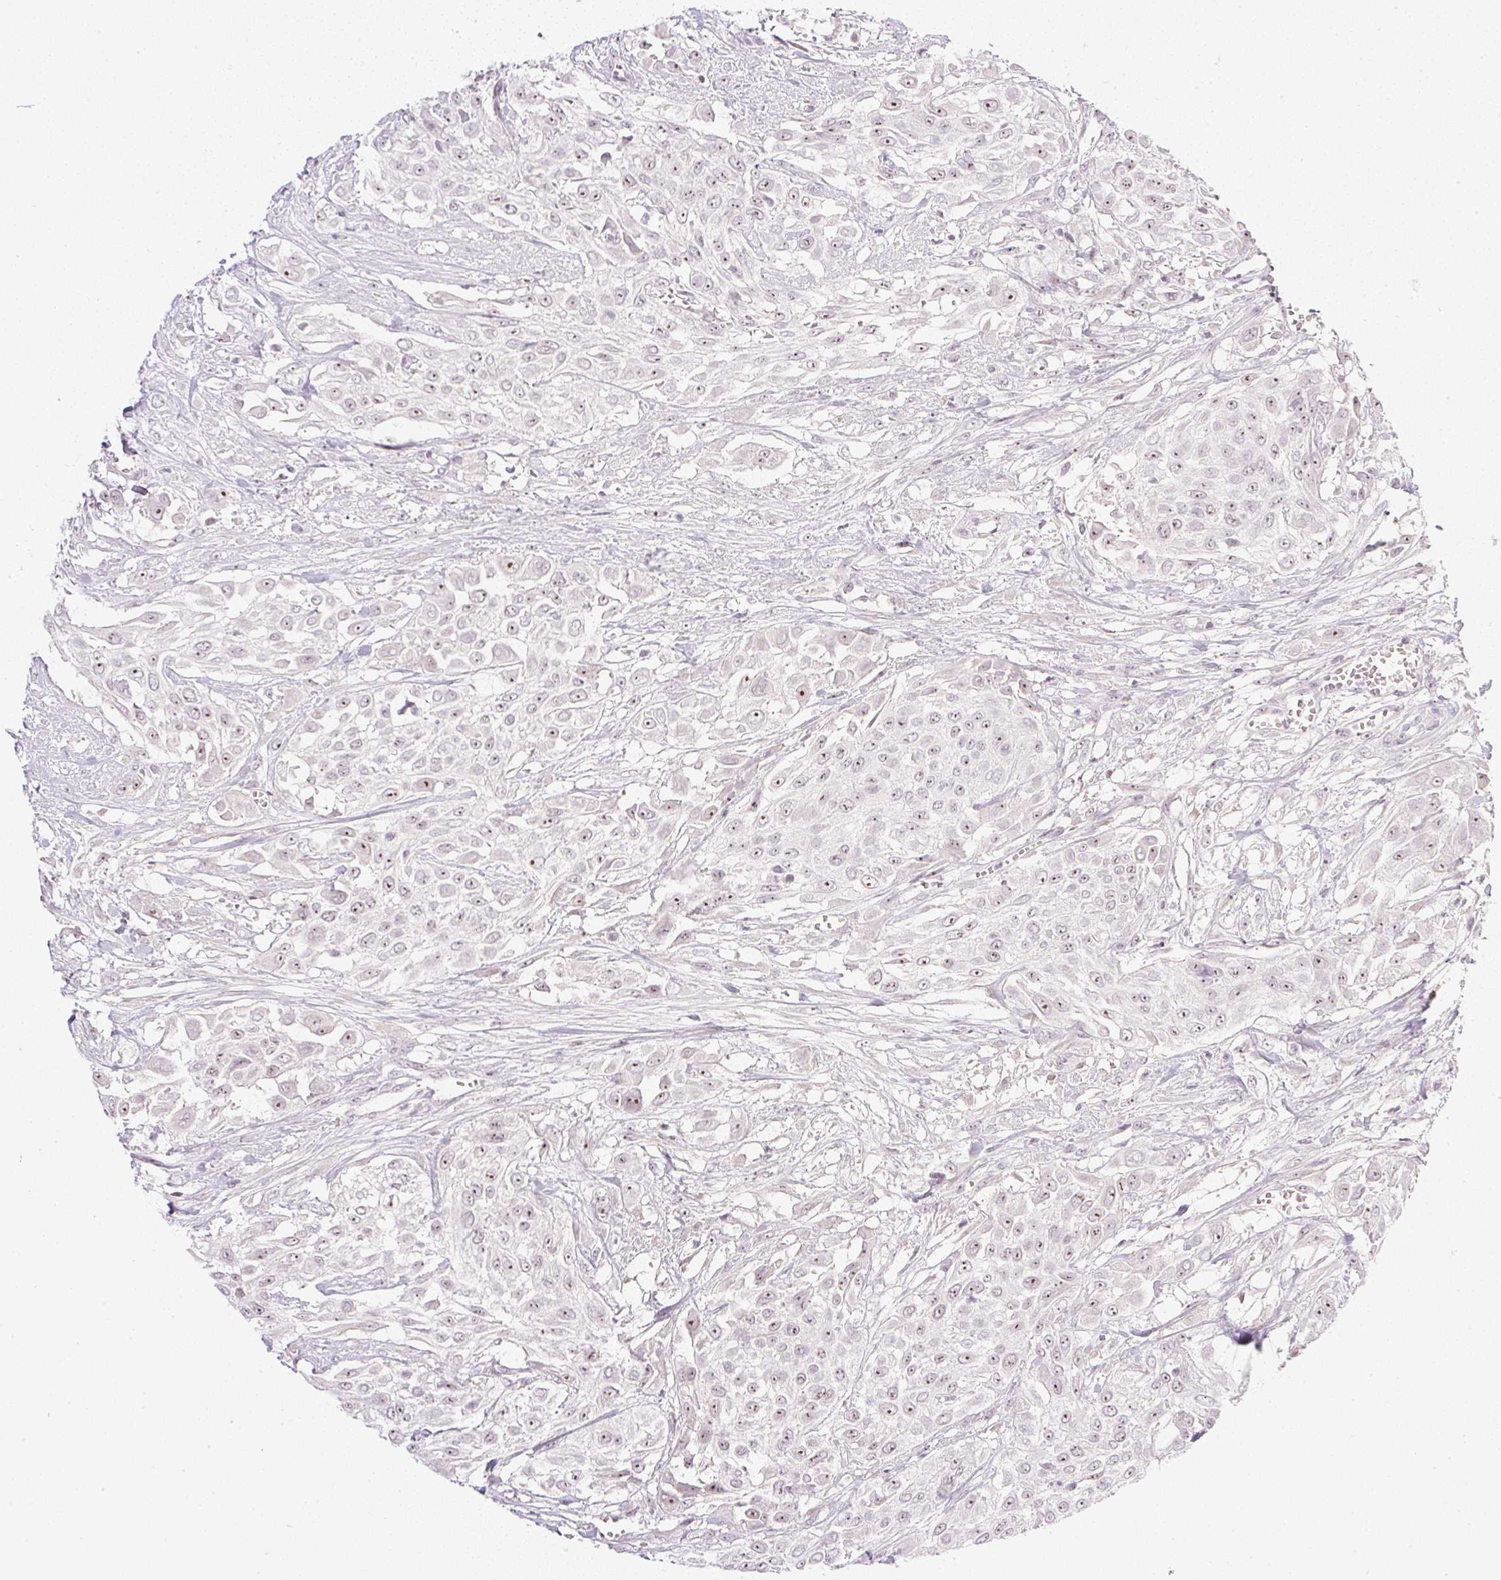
{"staining": {"intensity": "moderate", "quantity": "25%-75%", "location": "nuclear"}, "tissue": "urothelial cancer", "cell_type": "Tumor cells", "image_type": "cancer", "snomed": [{"axis": "morphology", "description": "Urothelial carcinoma, High grade"}, {"axis": "topography", "description": "Urinary bladder"}], "caption": "IHC (DAB (3,3'-diaminobenzidine)) staining of human urothelial cancer exhibits moderate nuclear protein staining in about 25%-75% of tumor cells. (DAB IHC with brightfield microscopy, high magnification).", "gene": "AAR2", "patient": {"sex": "male", "age": 57}}